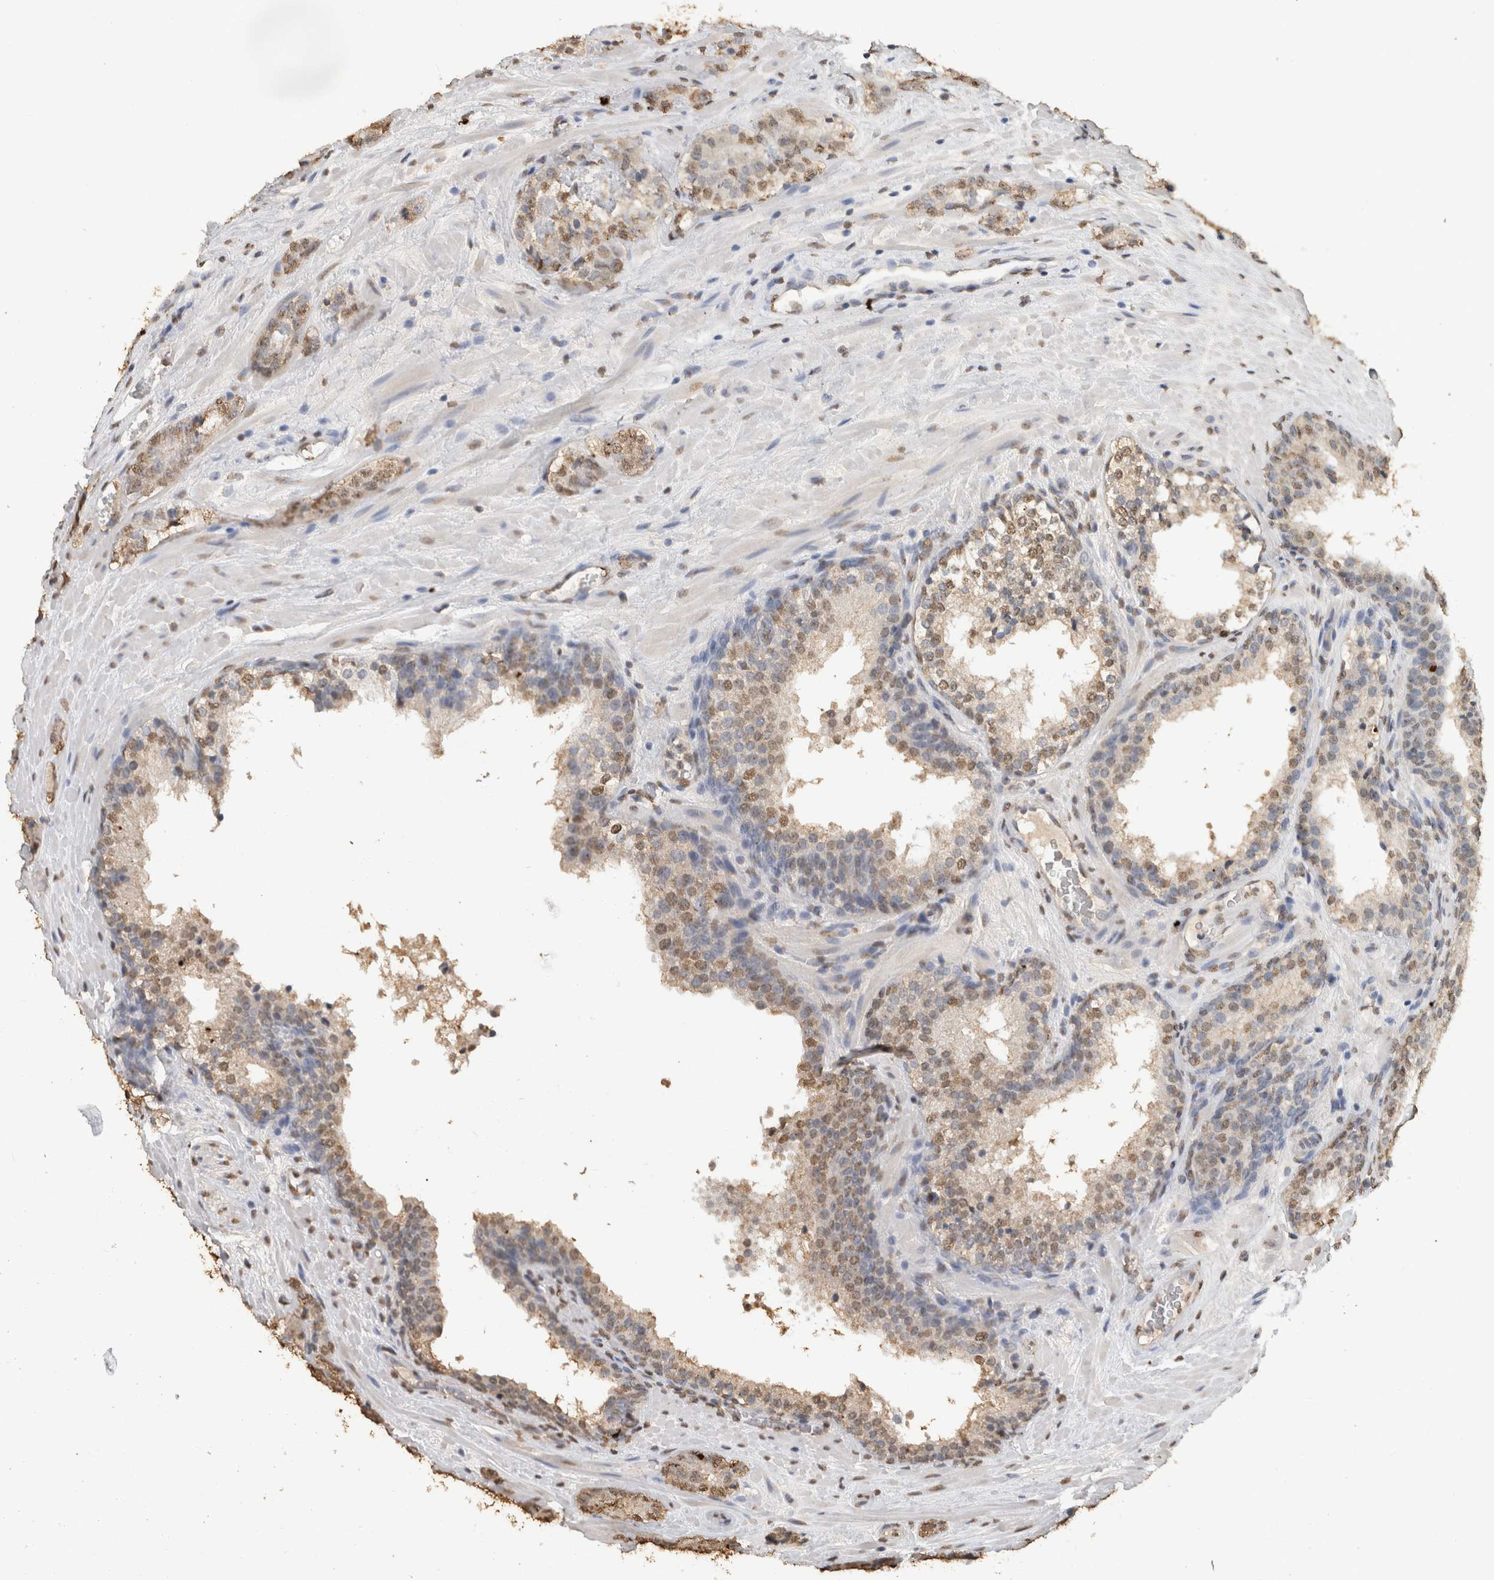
{"staining": {"intensity": "moderate", "quantity": ">75%", "location": "nuclear"}, "tissue": "prostate cancer", "cell_type": "Tumor cells", "image_type": "cancer", "snomed": [{"axis": "morphology", "description": "Adenocarcinoma, High grade"}, {"axis": "topography", "description": "Prostate"}], "caption": "A micrograph of human prostate cancer (high-grade adenocarcinoma) stained for a protein shows moderate nuclear brown staining in tumor cells.", "gene": "HAND2", "patient": {"sex": "male", "age": 56}}